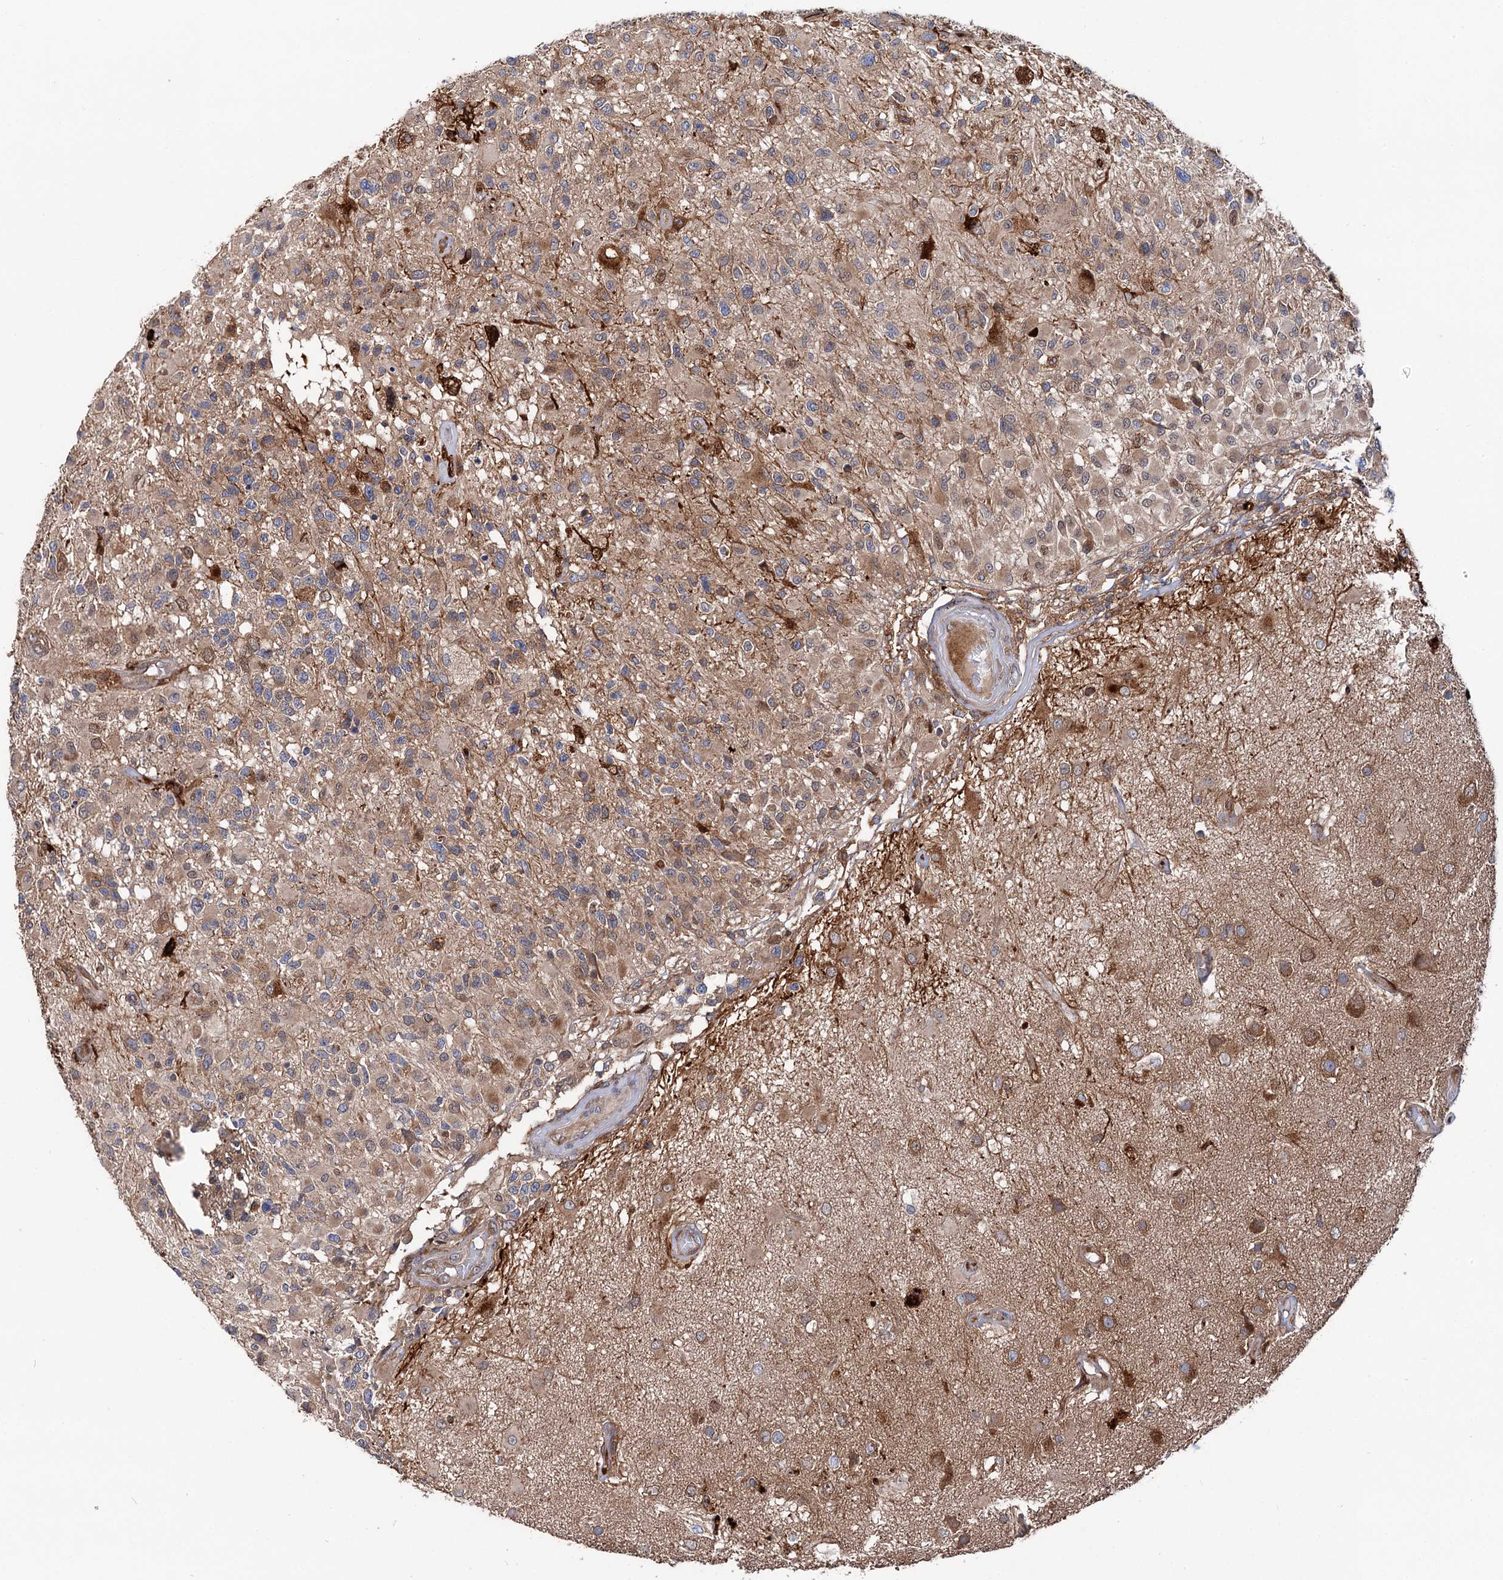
{"staining": {"intensity": "moderate", "quantity": "25%-75%", "location": "cytoplasmic/membranous"}, "tissue": "glioma", "cell_type": "Tumor cells", "image_type": "cancer", "snomed": [{"axis": "morphology", "description": "Glioma, malignant, High grade"}, {"axis": "morphology", "description": "Glioblastoma, NOS"}, {"axis": "topography", "description": "Brain"}], "caption": "Protein staining displays moderate cytoplasmic/membranous positivity in approximately 25%-75% of tumor cells in glioma.", "gene": "NAA25", "patient": {"sex": "male", "age": 60}}